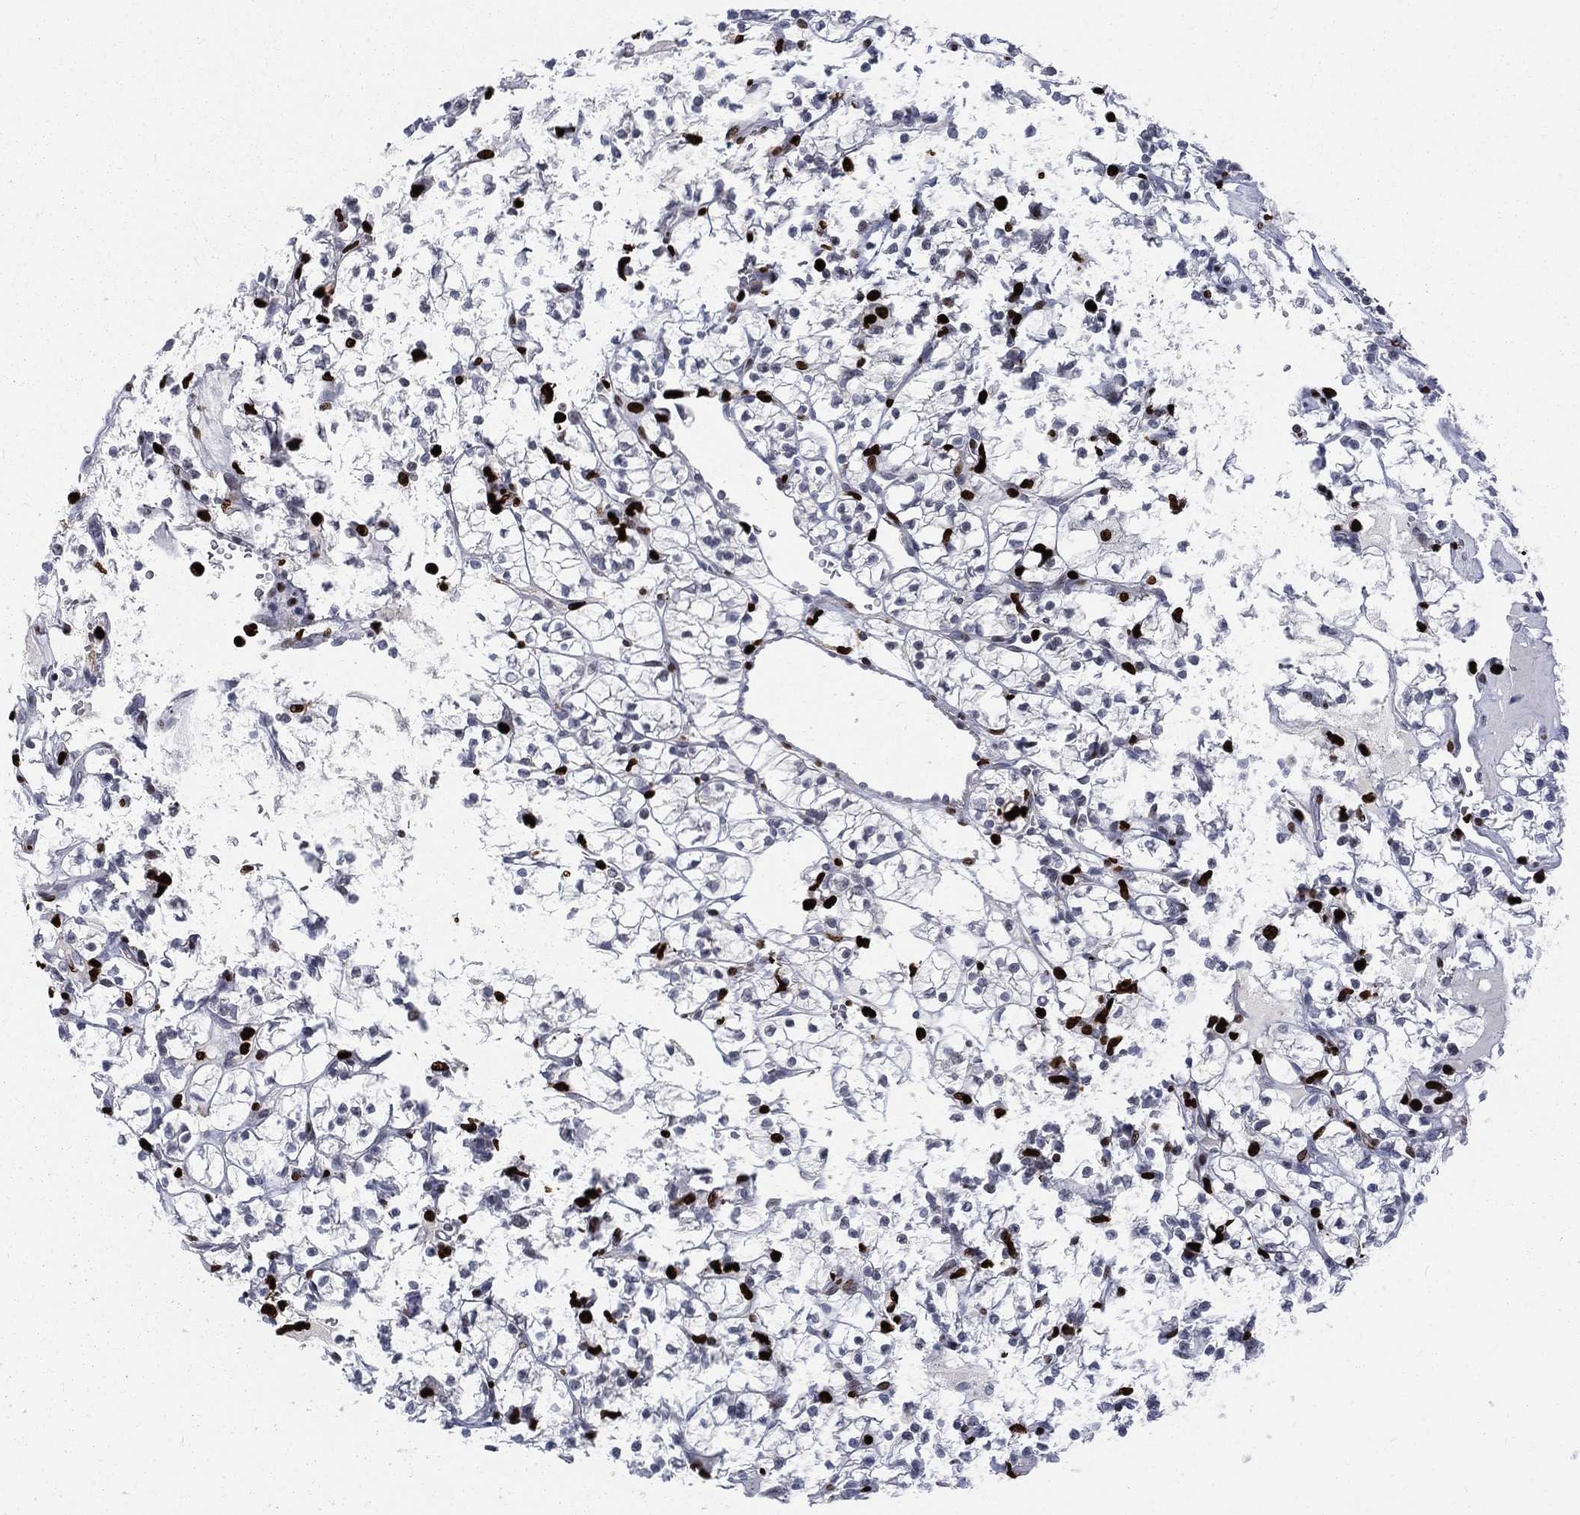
{"staining": {"intensity": "negative", "quantity": "none", "location": "none"}, "tissue": "renal cancer", "cell_type": "Tumor cells", "image_type": "cancer", "snomed": [{"axis": "morphology", "description": "Adenocarcinoma, NOS"}, {"axis": "topography", "description": "Kidney"}], "caption": "A photomicrograph of adenocarcinoma (renal) stained for a protein demonstrates no brown staining in tumor cells.", "gene": "MNDA", "patient": {"sex": "female", "age": 89}}